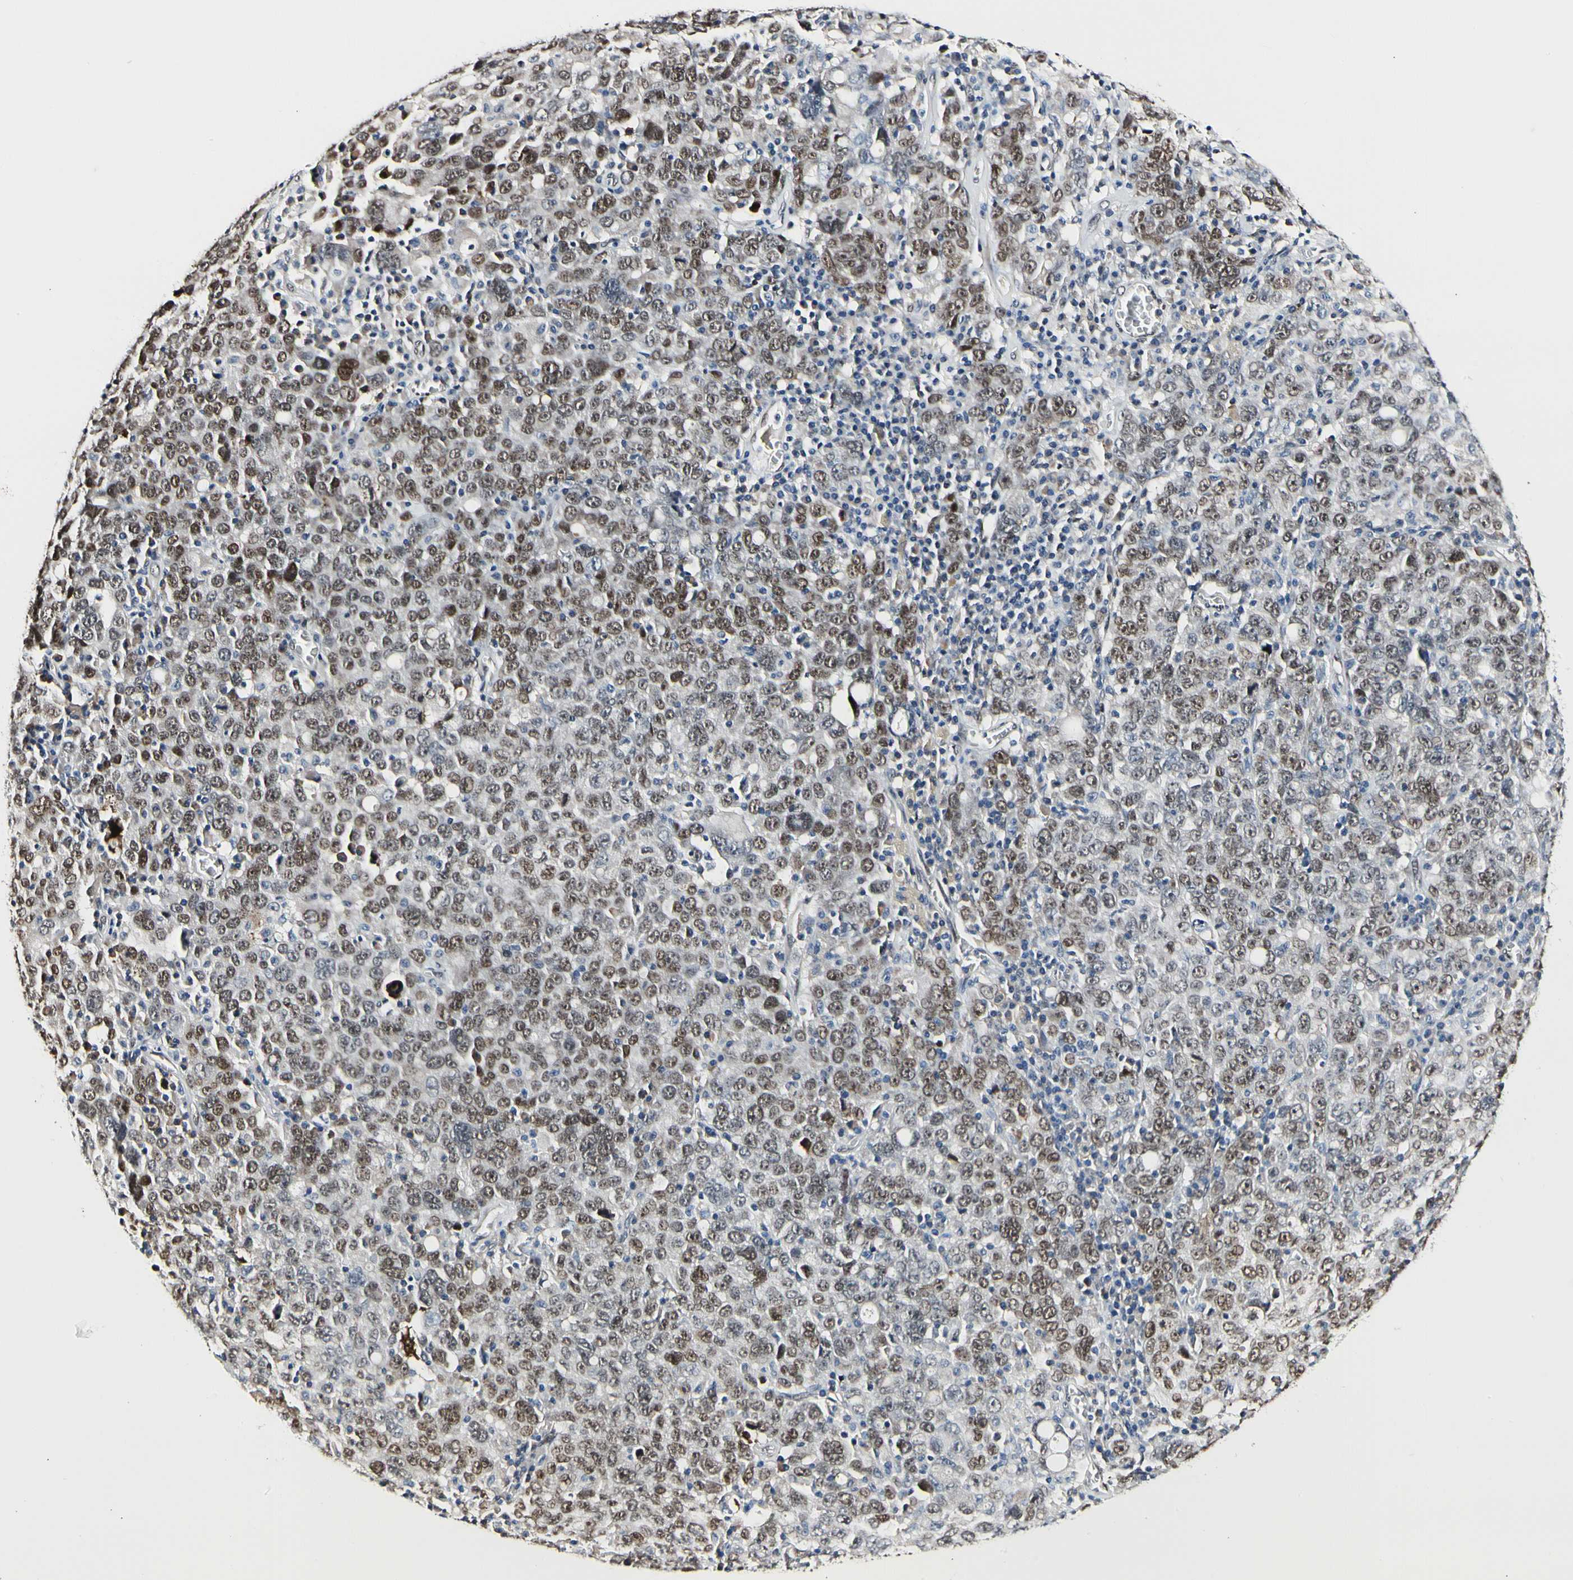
{"staining": {"intensity": "weak", "quantity": ">75%", "location": "nuclear"}, "tissue": "ovarian cancer", "cell_type": "Tumor cells", "image_type": "cancer", "snomed": [{"axis": "morphology", "description": "Carcinoma, endometroid"}, {"axis": "topography", "description": "Ovary"}], "caption": "This is an image of IHC staining of ovarian cancer, which shows weak expression in the nuclear of tumor cells.", "gene": "NFIA", "patient": {"sex": "female", "age": 62}}